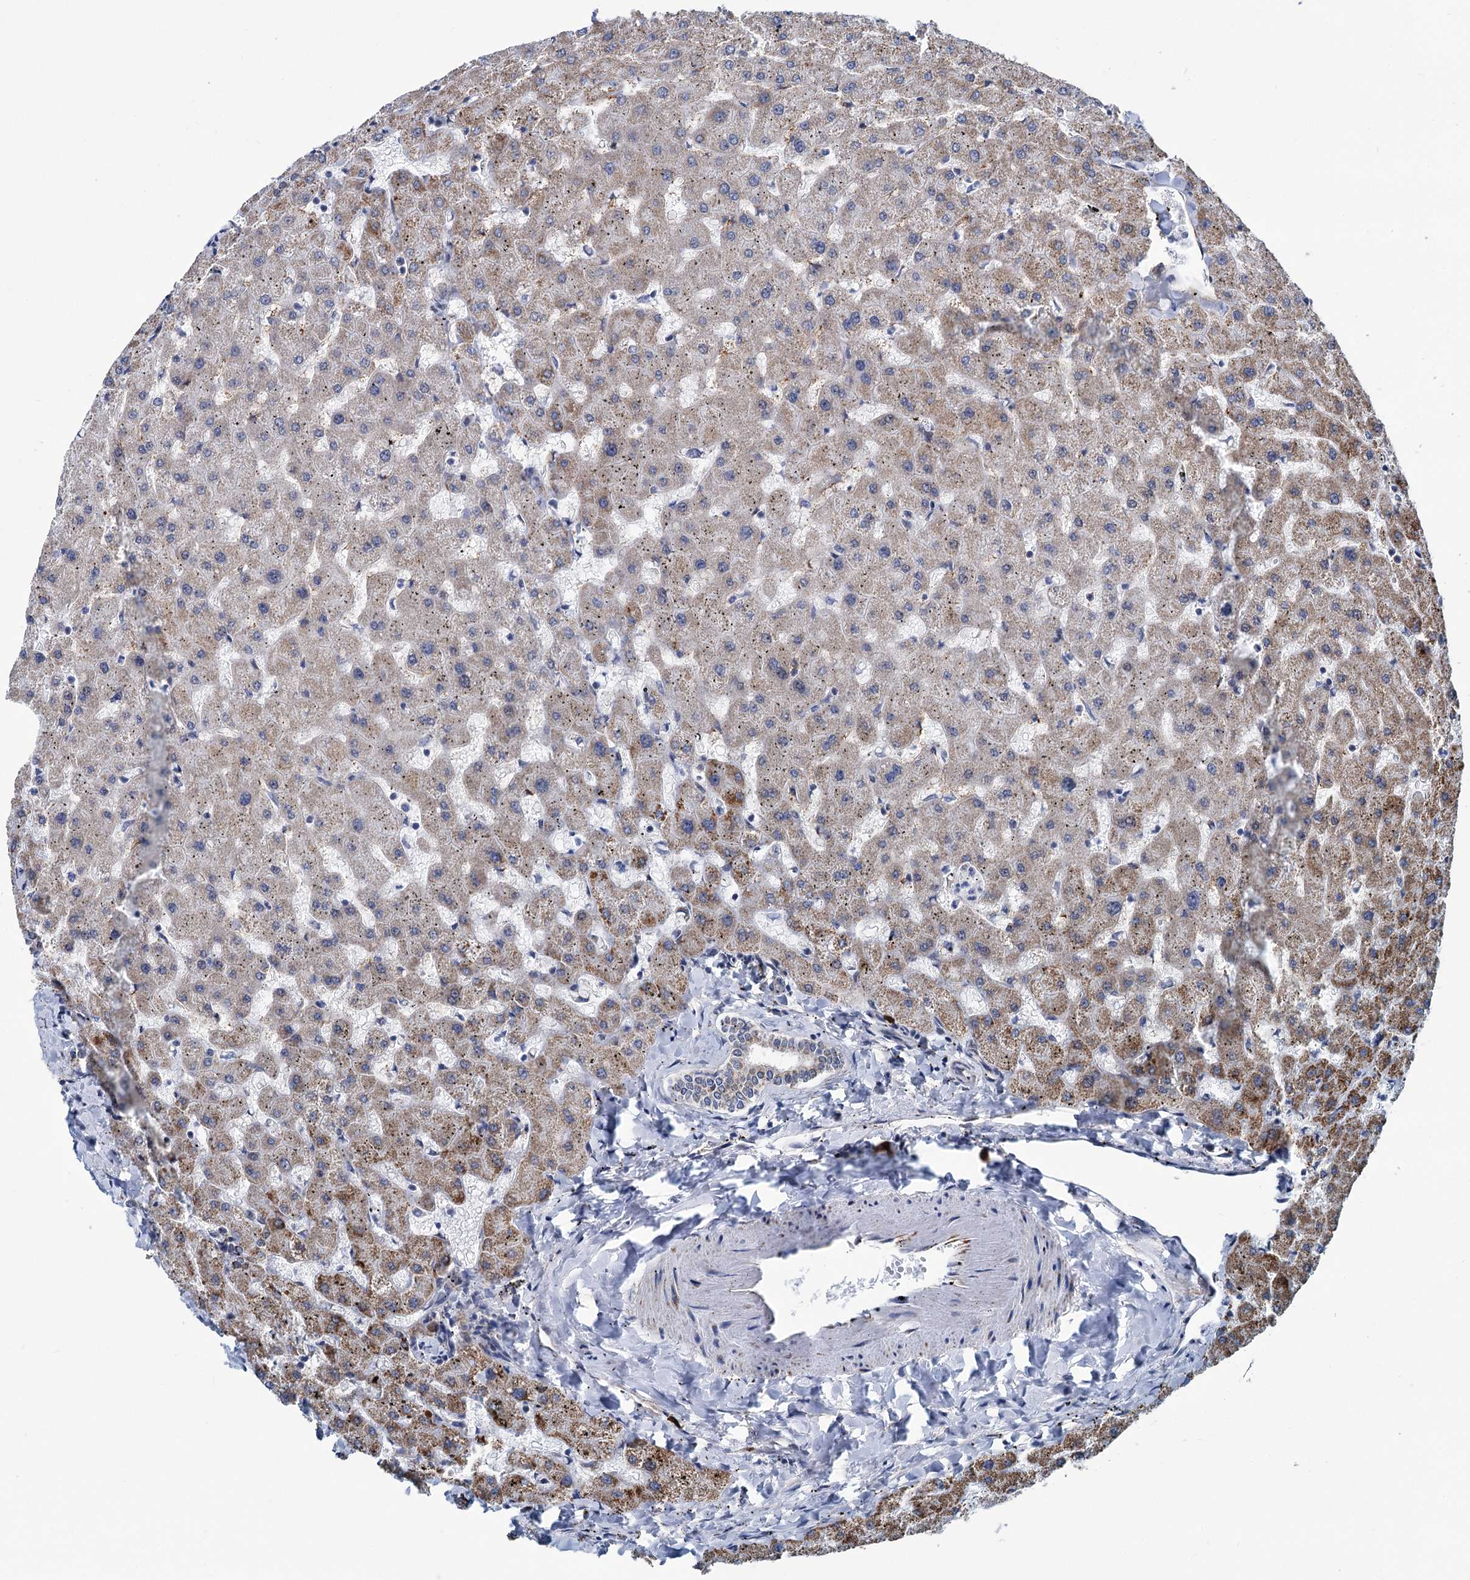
{"staining": {"intensity": "weak", "quantity": "25%-75%", "location": "cytoplasmic/membranous"}, "tissue": "liver", "cell_type": "Cholangiocytes", "image_type": "normal", "snomed": [{"axis": "morphology", "description": "Normal tissue, NOS"}, {"axis": "topography", "description": "Liver"}], "caption": "Immunohistochemistry of normal liver exhibits low levels of weak cytoplasmic/membranous positivity in about 25%-75% of cholangiocytes. Using DAB (brown) and hematoxylin (blue) stains, captured at high magnification using brightfield microscopy.", "gene": "MORN3", "patient": {"sex": "female", "age": 63}}